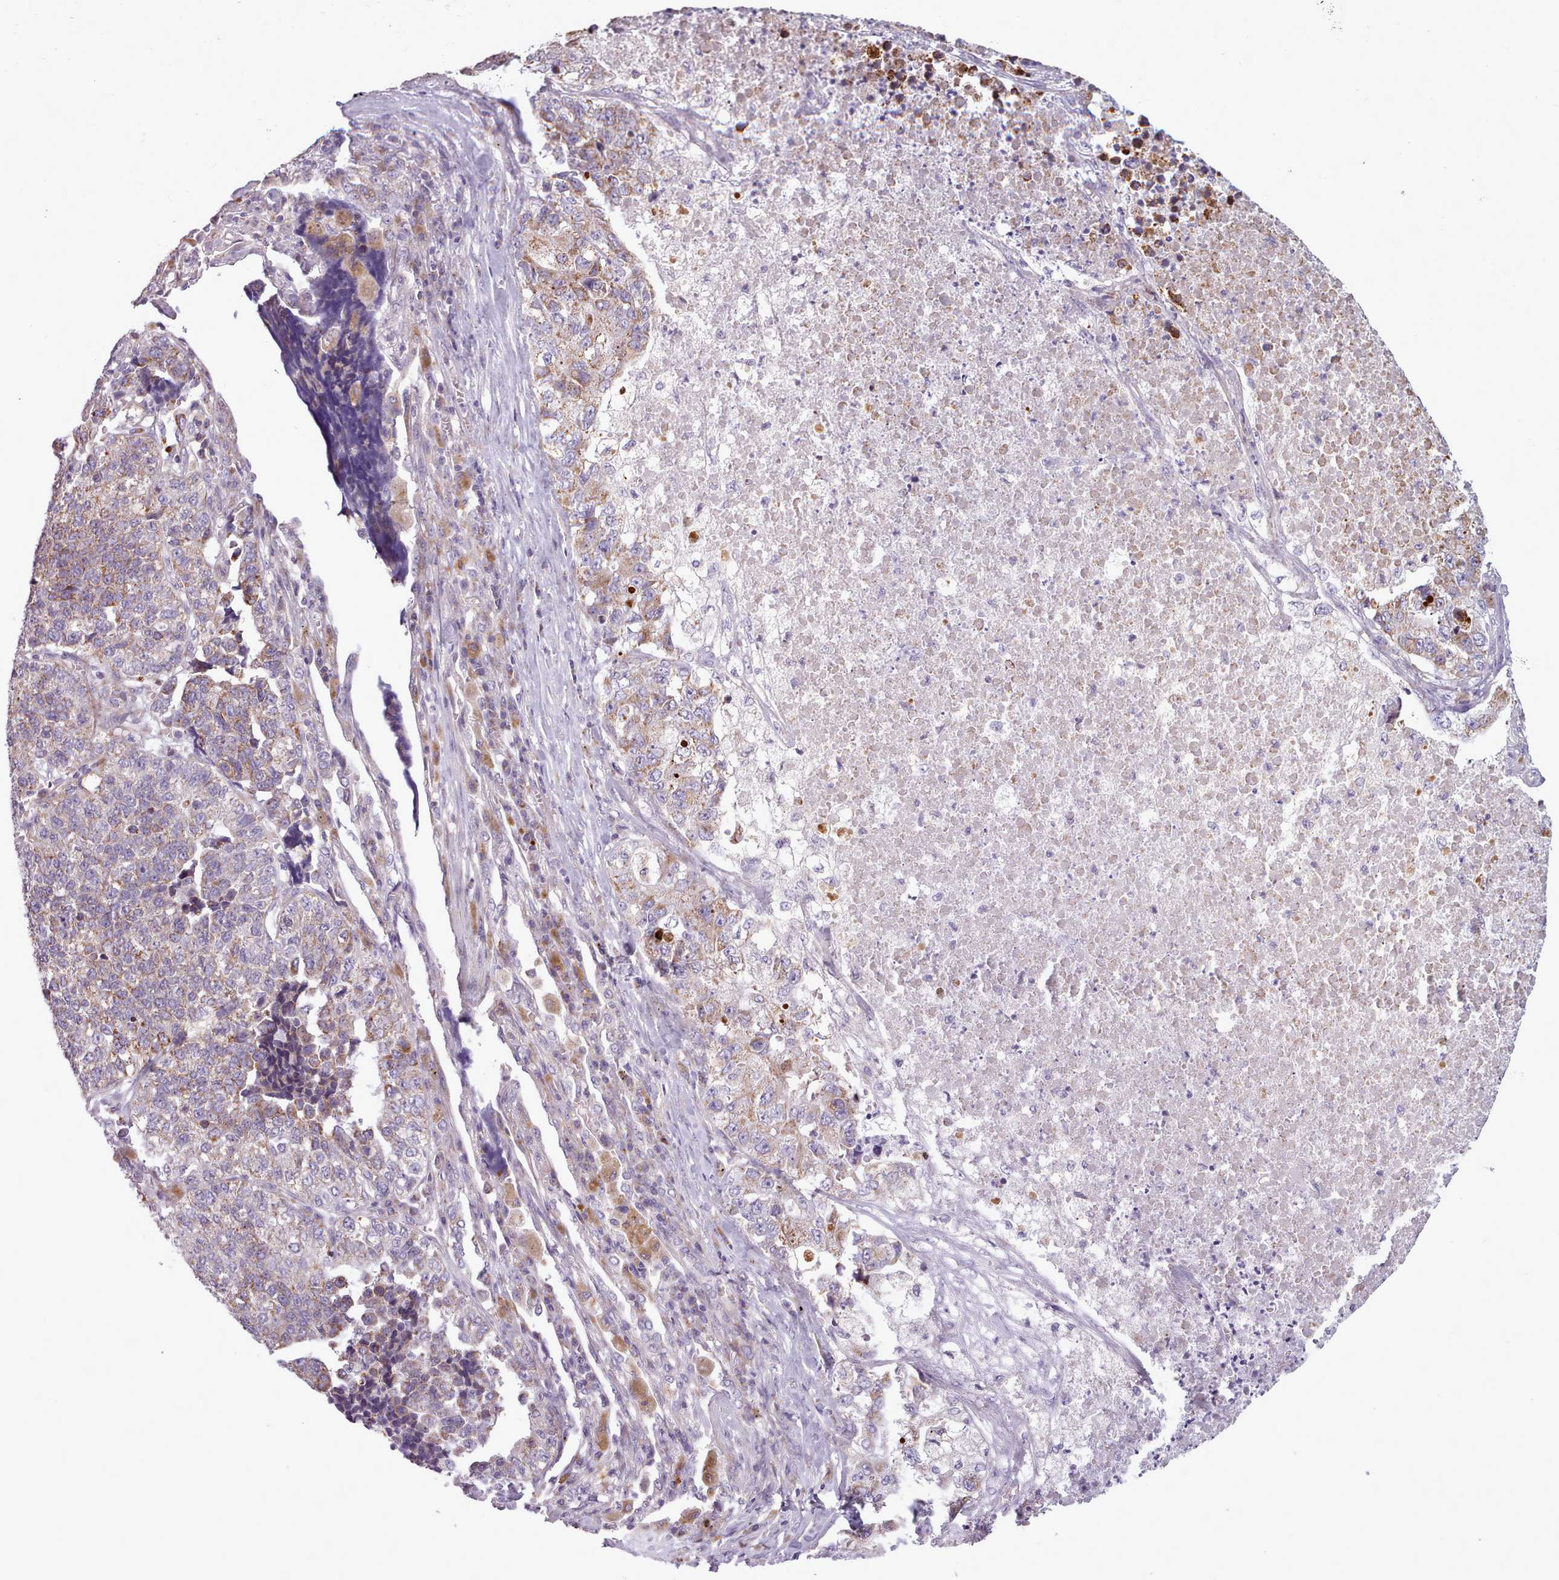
{"staining": {"intensity": "moderate", "quantity": ">75%", "location": "cytoplasmic/membranous"}, "tissue": "lung cancer", "cell_type": "Tumor cells", "image_type": "cancer", "snomed": [{"axis": "morphology", "description": "Adenocarcinoma, NOS"}, {"axis": "topography", "description": "Lung"}], "caption": "Lung cancer stained with DAB immunohistochemistry exhibits medium levels of moderate cytoplasmic/membranous staining in about >75% of tumor cells.", "gene": "AVL9", "patient": {"sex": "male", "age": 49}}